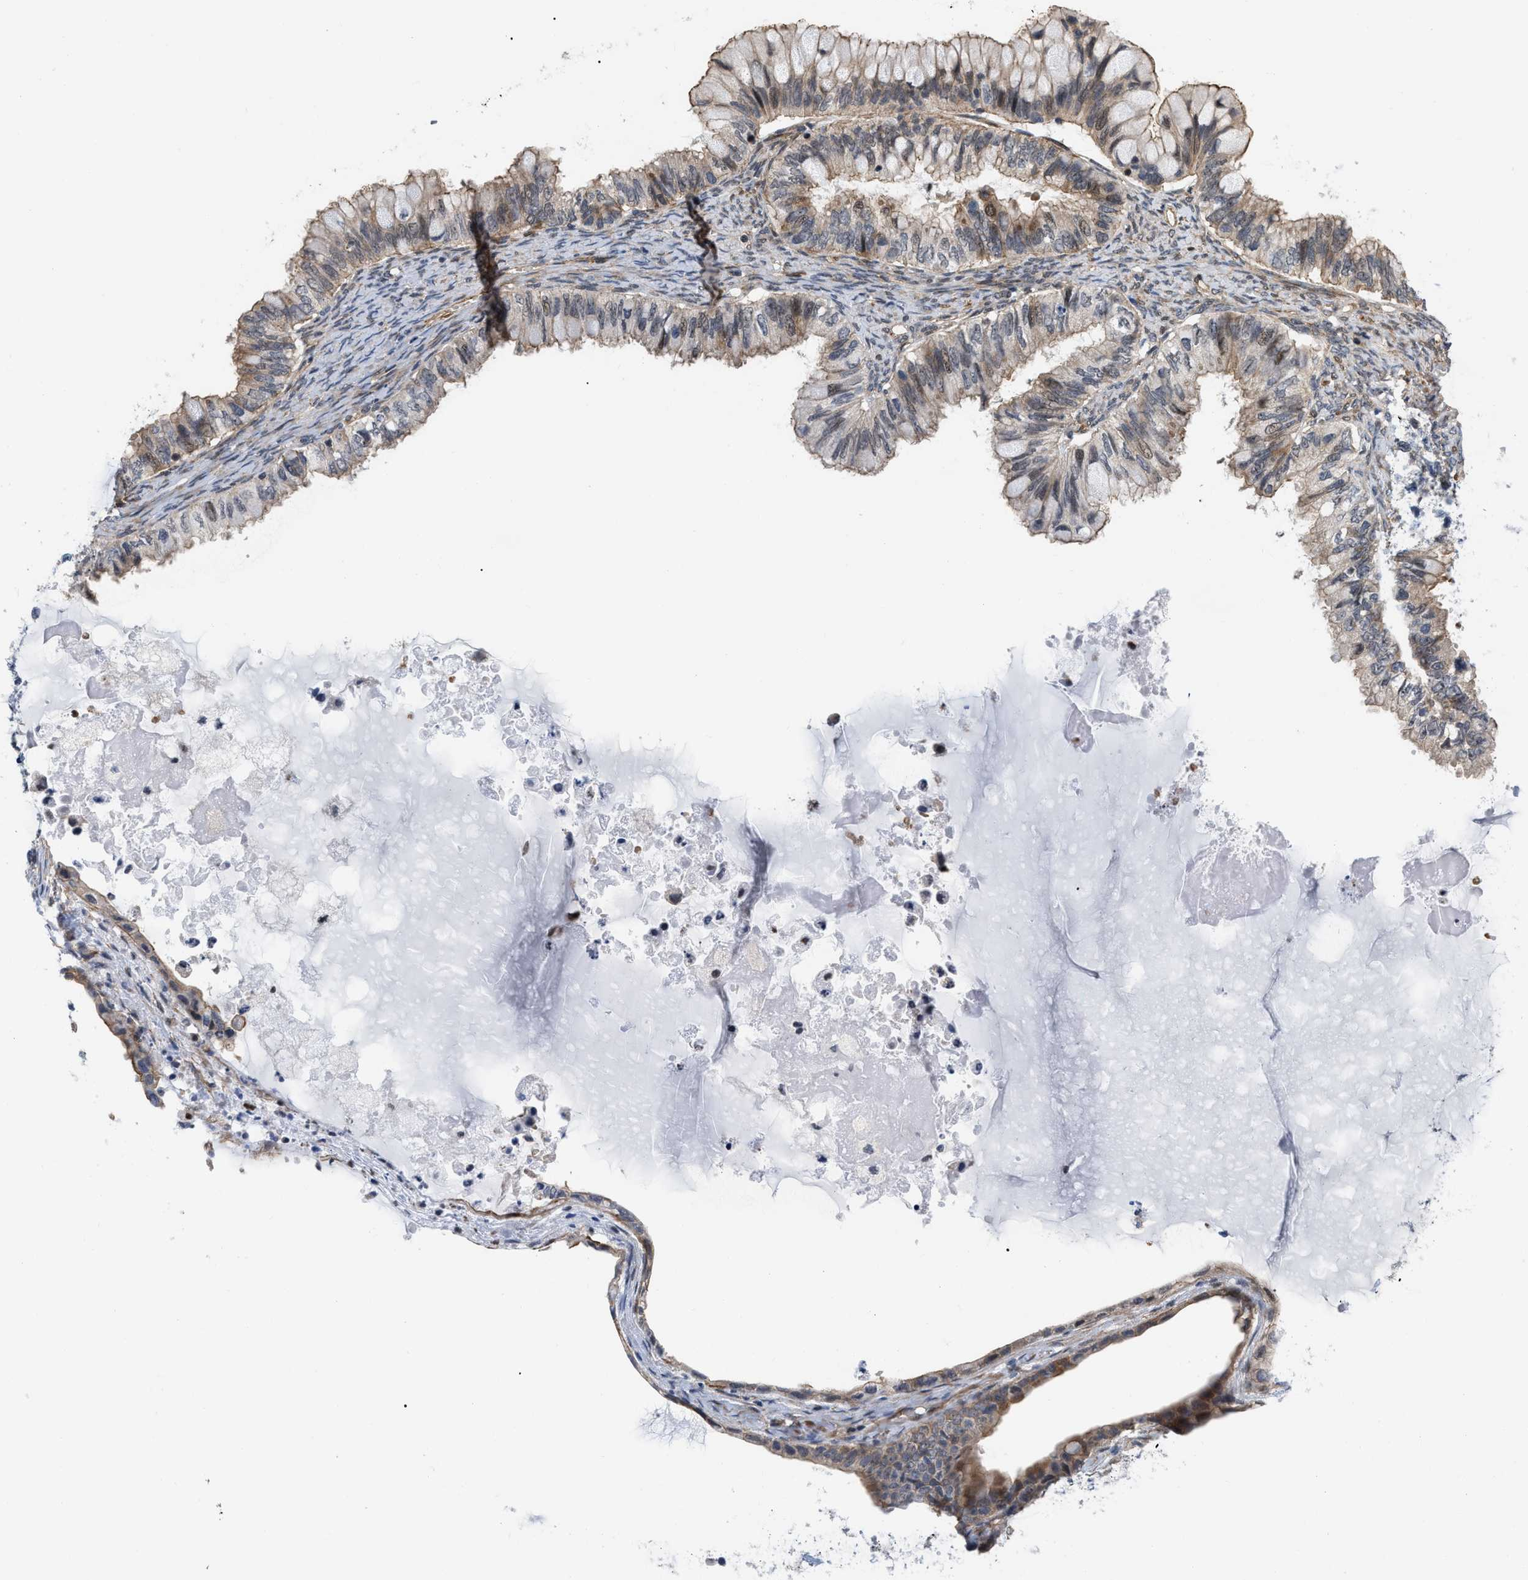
{"staining": {"intensity": "weak", "quantity": "<25%", "location": "cytoplasmic/membranous,nuclear"}, "tissue": "ovarian cancer", "cell_type": "Tumor cells", "image_type": "cancer", "snomed": [{"axis": "morphology", "description": "Cystadenocarcinoma, mucinous, NOS"}, {"axis": "topography", "description": "Ovary"}], "caption": "IHC histopathology image of neoplastic tissue: human ovarian cancer stained with DAB (3,3'-diaminobenzidine) displays no significant protein positivity in tumor cells. The staining is performed using DAB (3,3'-diaminobenzidine) brown chromogen with nuclei counter-stained in using hematoxylin.", "gene": "GPRASP2", "patient": {"sex": "female", "age": 80}}